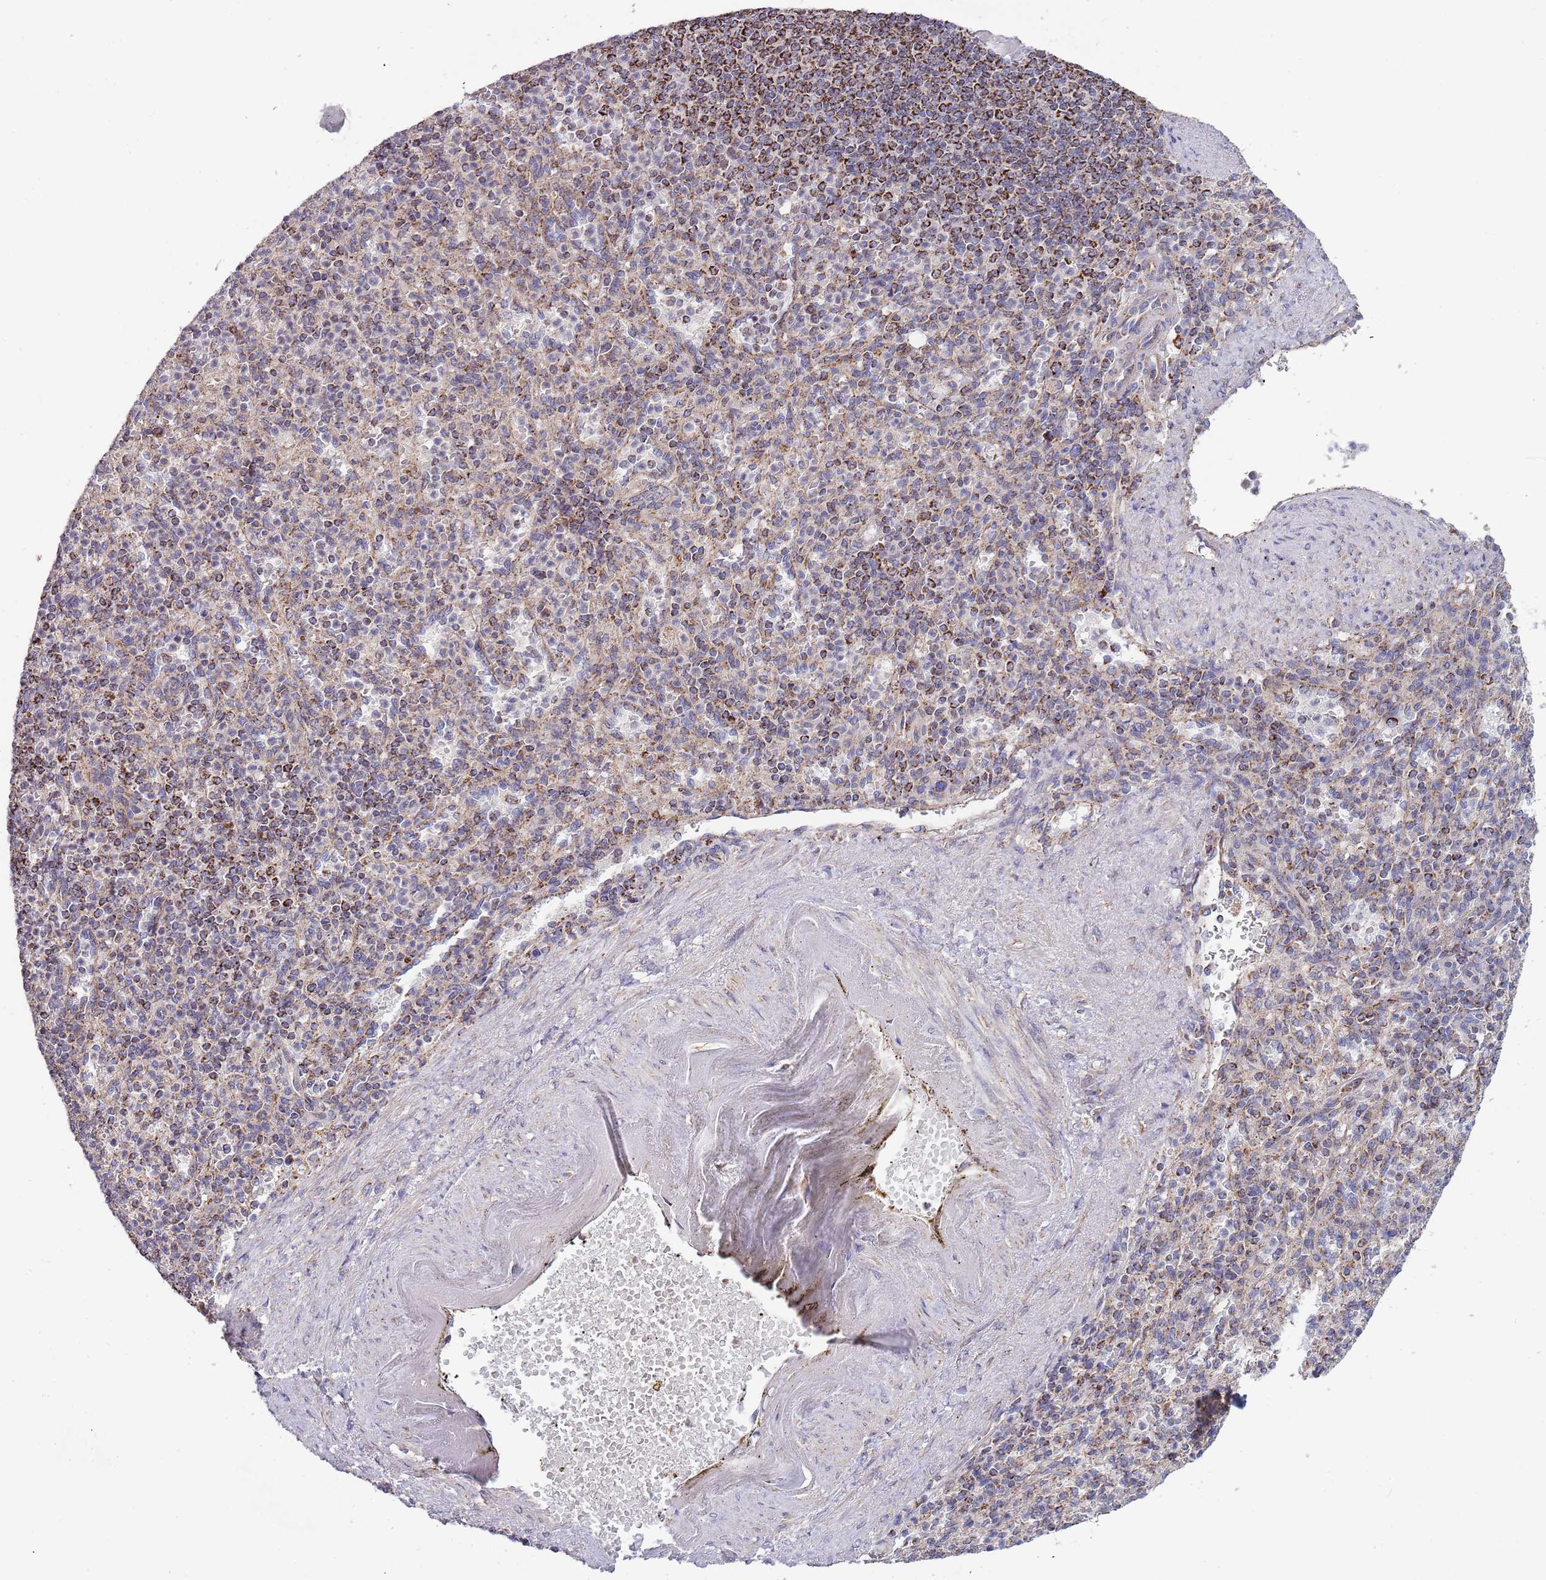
{"staining": {"intensity": "moderate", "quantity": "25%-75%", "location": "cytoplasmic/membranous"}, "tissue": "spleen", "cell_type": "Cells in red pulp", "image_type": "normal", "snomed": [{"axis": "morphology", "description": "Normal tissue, NOS"}, {"axis": "topography", "description": "Spleen"}], "caption": "Cells in red pulp reveal moderate cytoplasmic/membranous positivity in about 25%-75% of cells in benign spleen. The protein of interest is stained brown, and the nuclei are stained in blue (DAB (3,3'-diaminobenzidine) IHC with brightfield microscopy, high magnification).", "gene": "VPS16", "patient": {"sex": "female", "age": 74}}